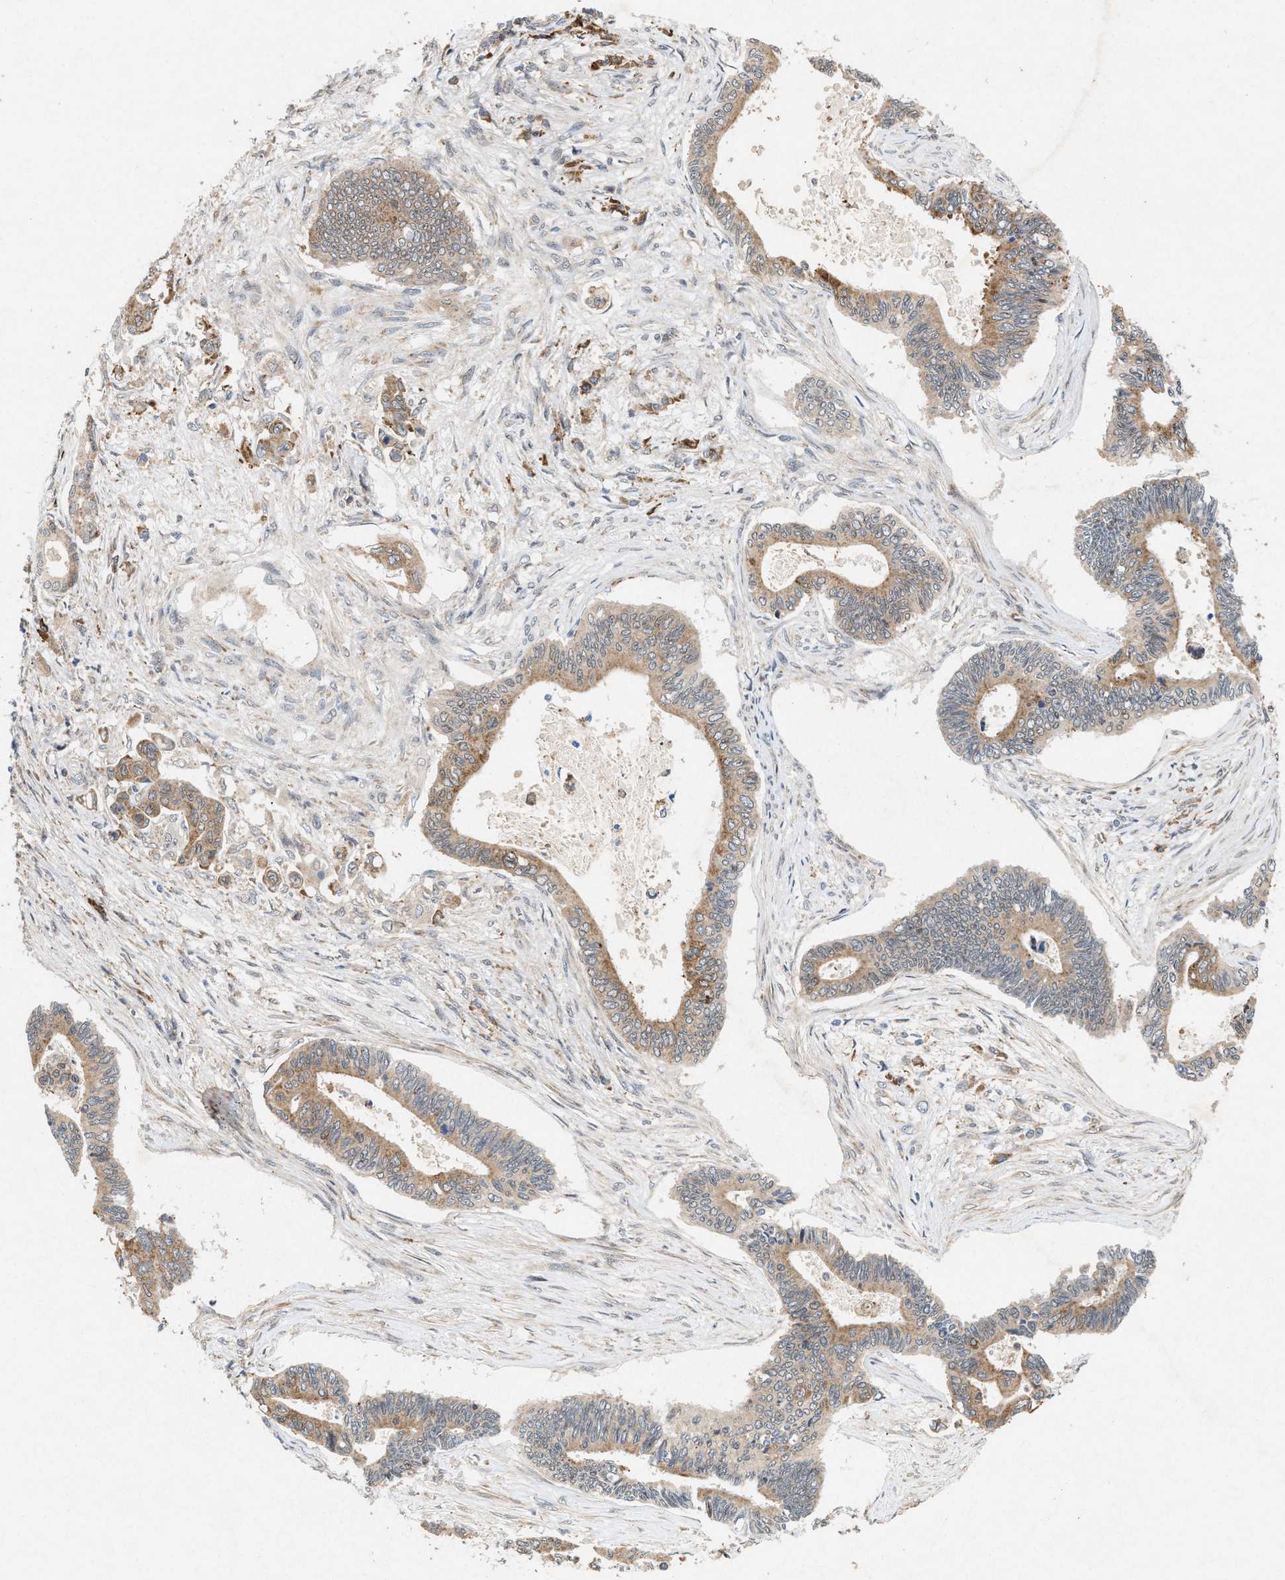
{"staining": {"intensity": "weak", "quantity": ">75%", "location": "cytoplasmic/membranous"}, "tissue": "pancreatic cancer", "cell_type": "Tumor cells", "image_type": "cancer", "snomed": [{"axis": "morphology", "description": "Adenocarcinoma, NOS"}, {"axis": "topography", "description": "Pancreas"}], "caption": "Adenocarcinoma (pancreatic) stained with a protein marker displays weak staining in tumor cells.", "gene": "MFSD6", "patient": {"sex": "female", "age": 70}}